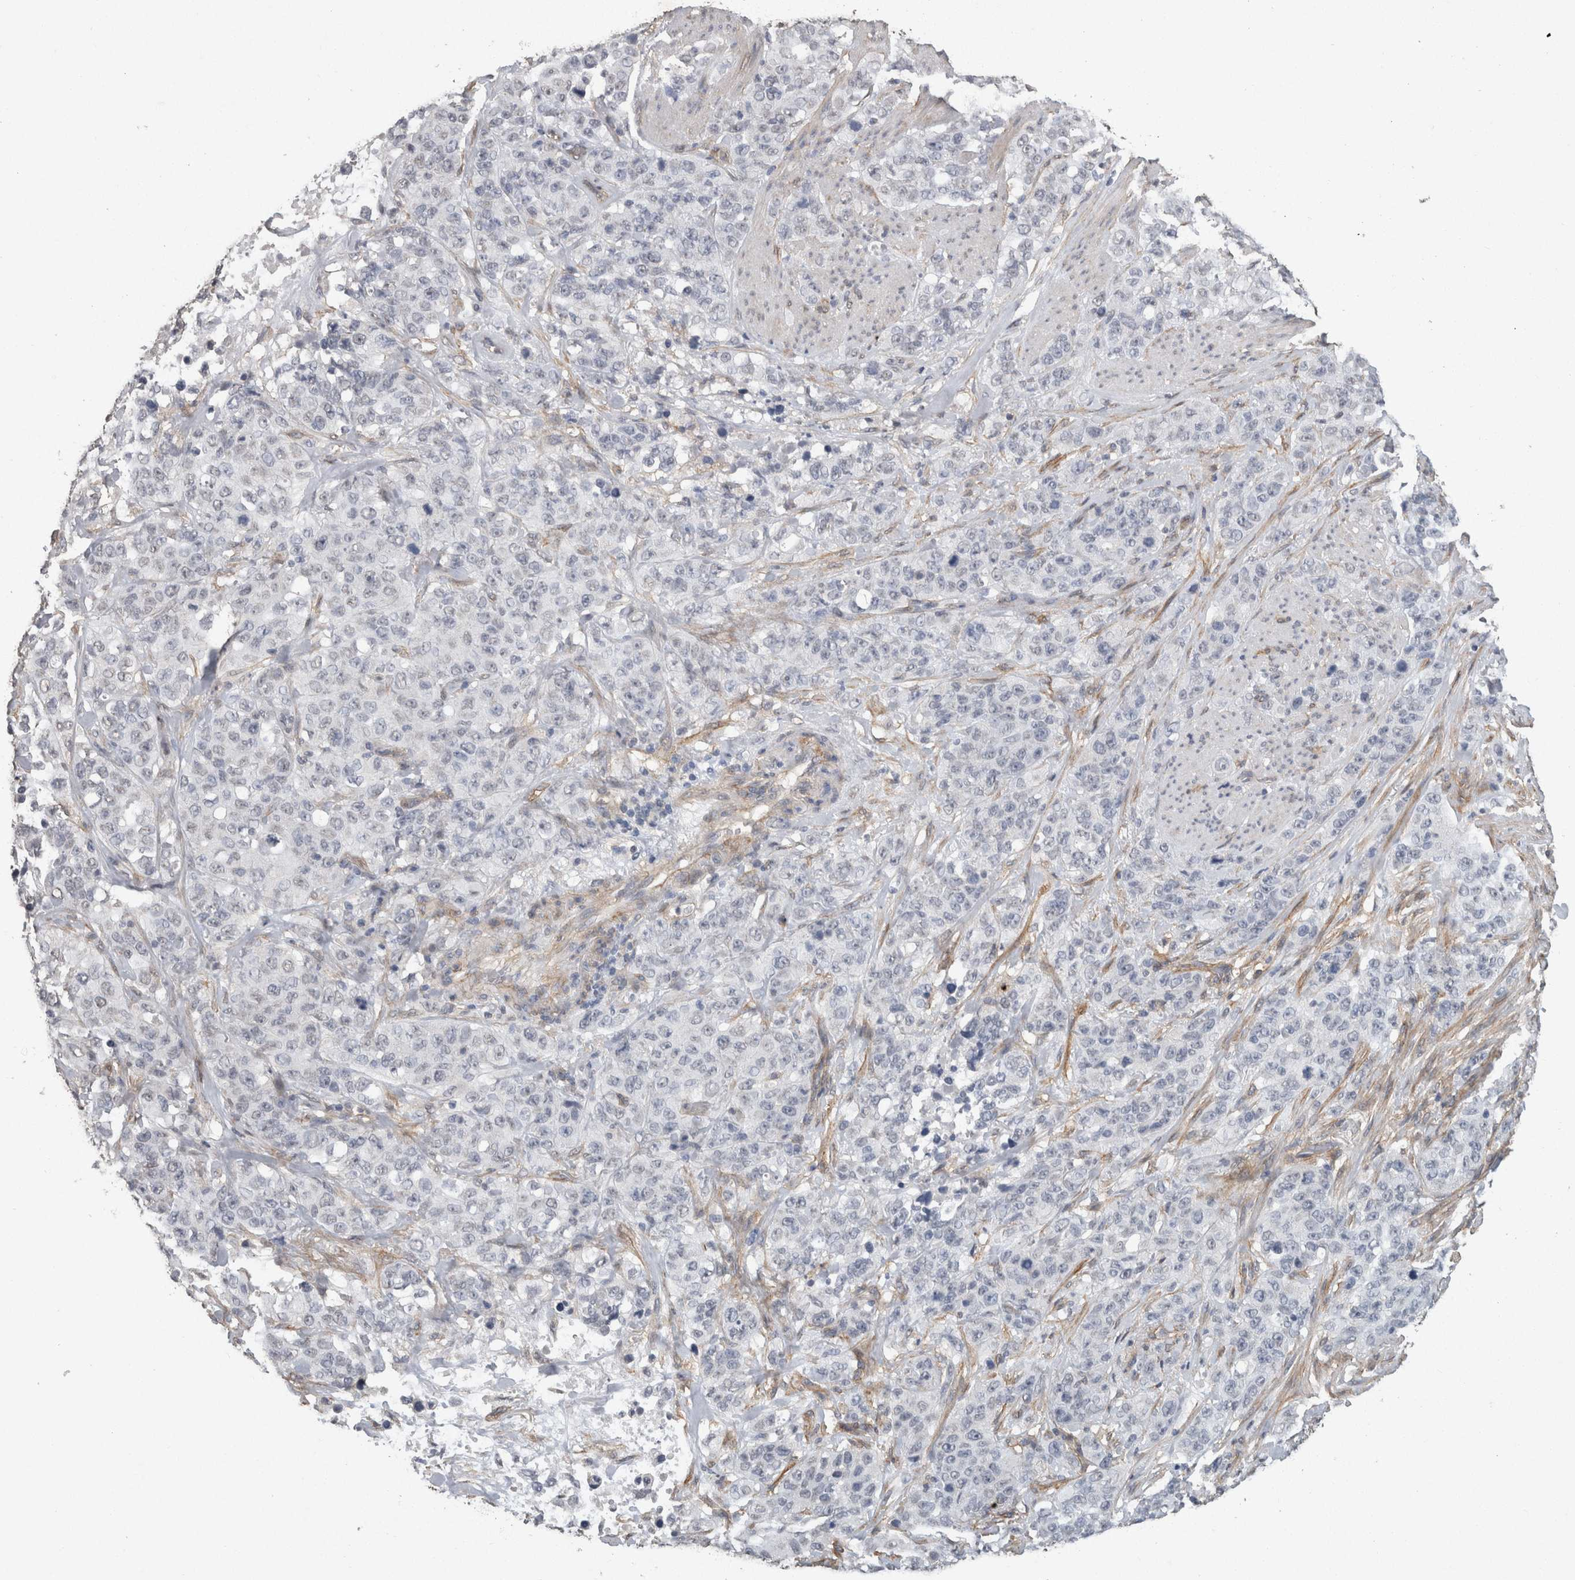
{"staining": {"intensity": "negative", "quantity": "none", "location": "none"}, "tissue": "stomach cancer", "cell_type": "Tumor cells", "image_type": "cancer", "snomed": [{"axis": "morphology", "description": "Adenocarcinoma, NOS"}, {"axis": "topography", "description": "Stomach"}], "caption": "This is an immunohistochemistry (IHC) photomicrograph of stomach cancer. There is no staining in tumor cells.", "gene": "RECK", "patient": {"sex": "male", "age": 48}}